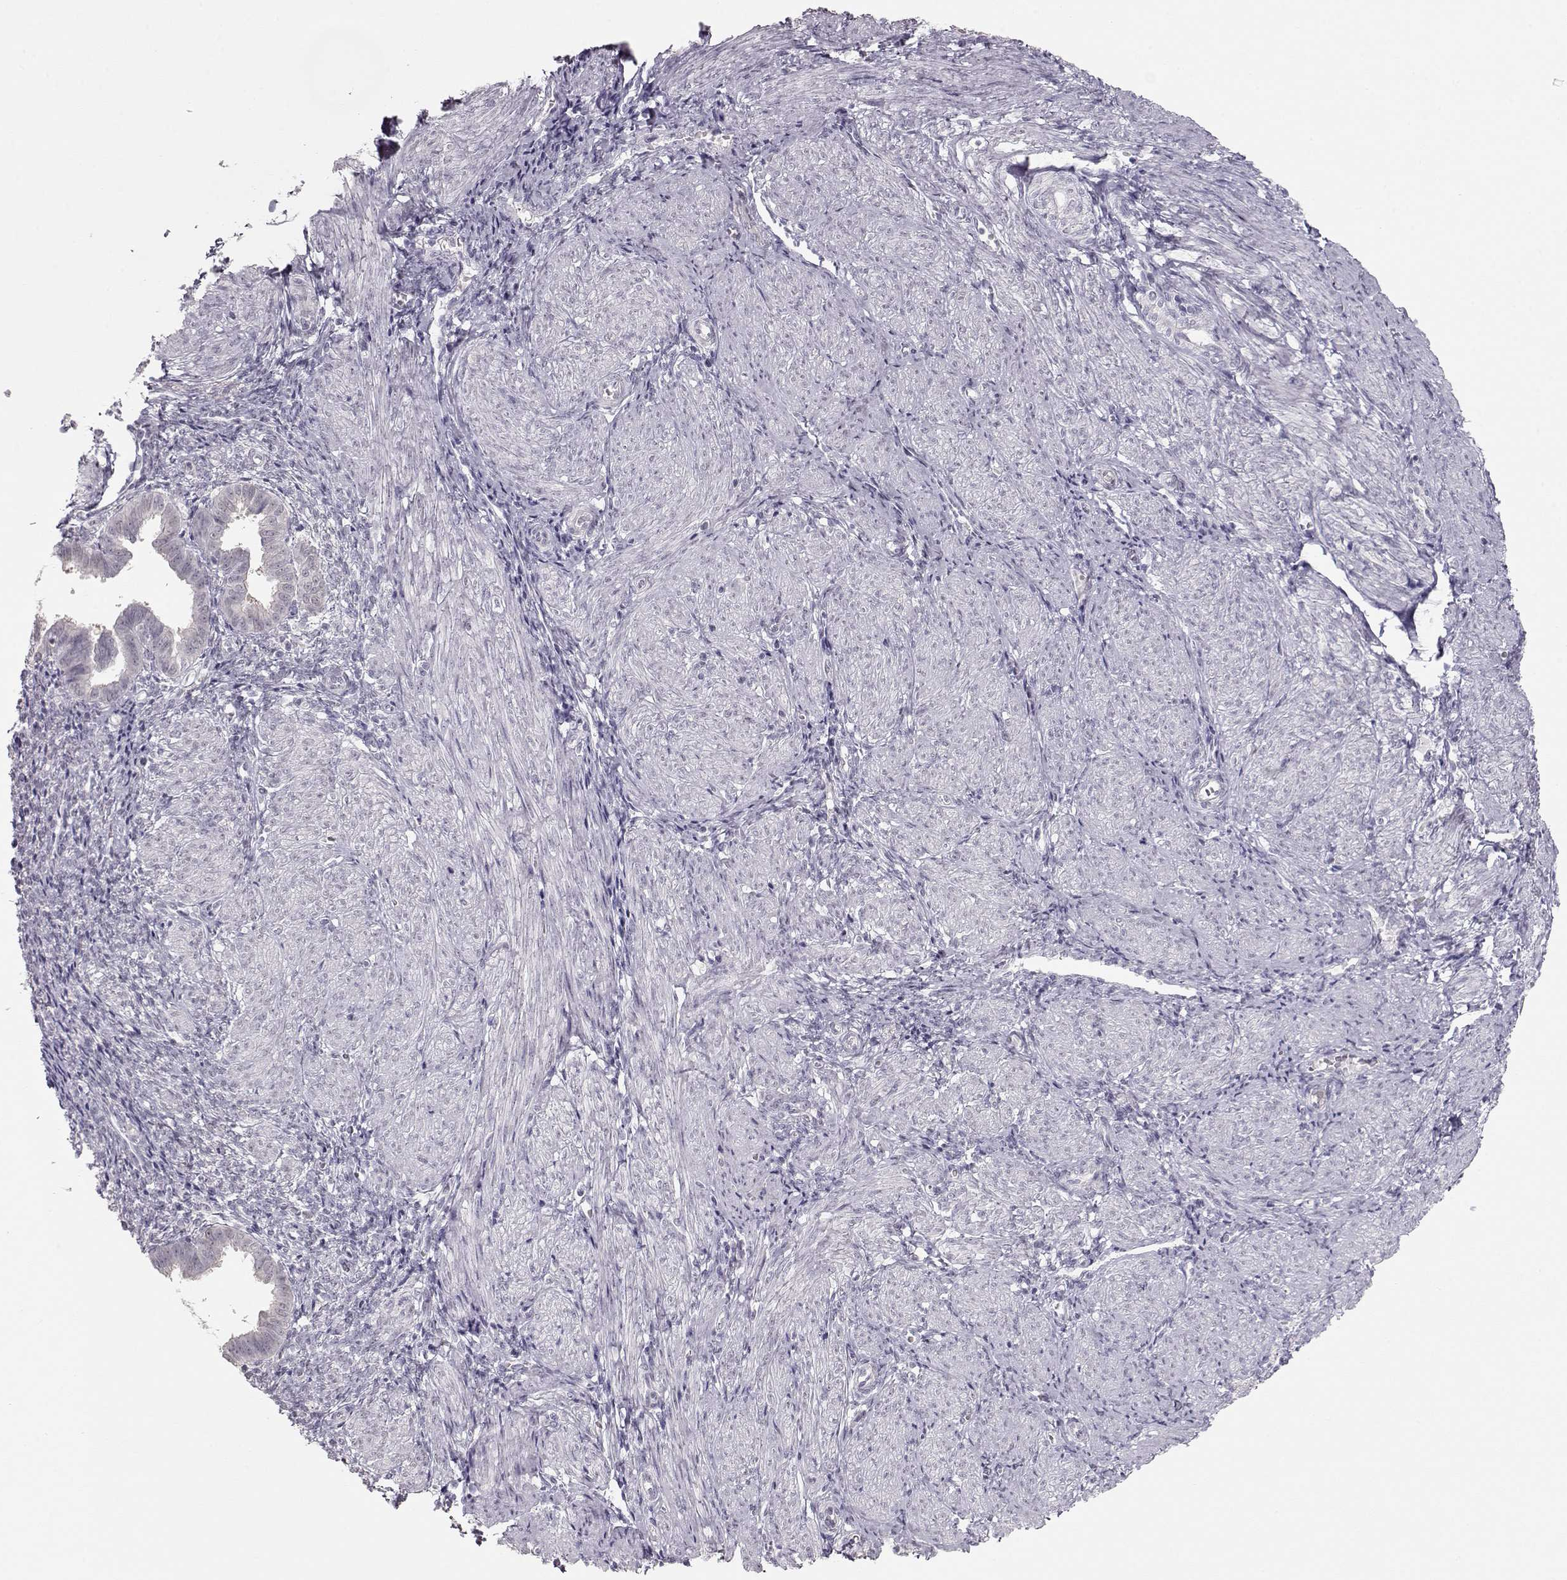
{"staining": {"intensity": "negative", "quantity": "none", "location": "none"}, "tissue": "endometrium", "cell_type": "Cells in endometrial stroma", "image_type": "normal", "snomed": [{"axis": "morphology", "description": "Normal tissue, NOS"}, {"axis": "topography", "description": "Endometrium"}], "caption": "High power microscopy photomicrograph of an immunohistochemistry histopathology image of benign endometrium, revealing no significant positivity in cells in endometrial stroma.", "gene": "FAM205A", "patient": {"sex": "female", "age": 37}}